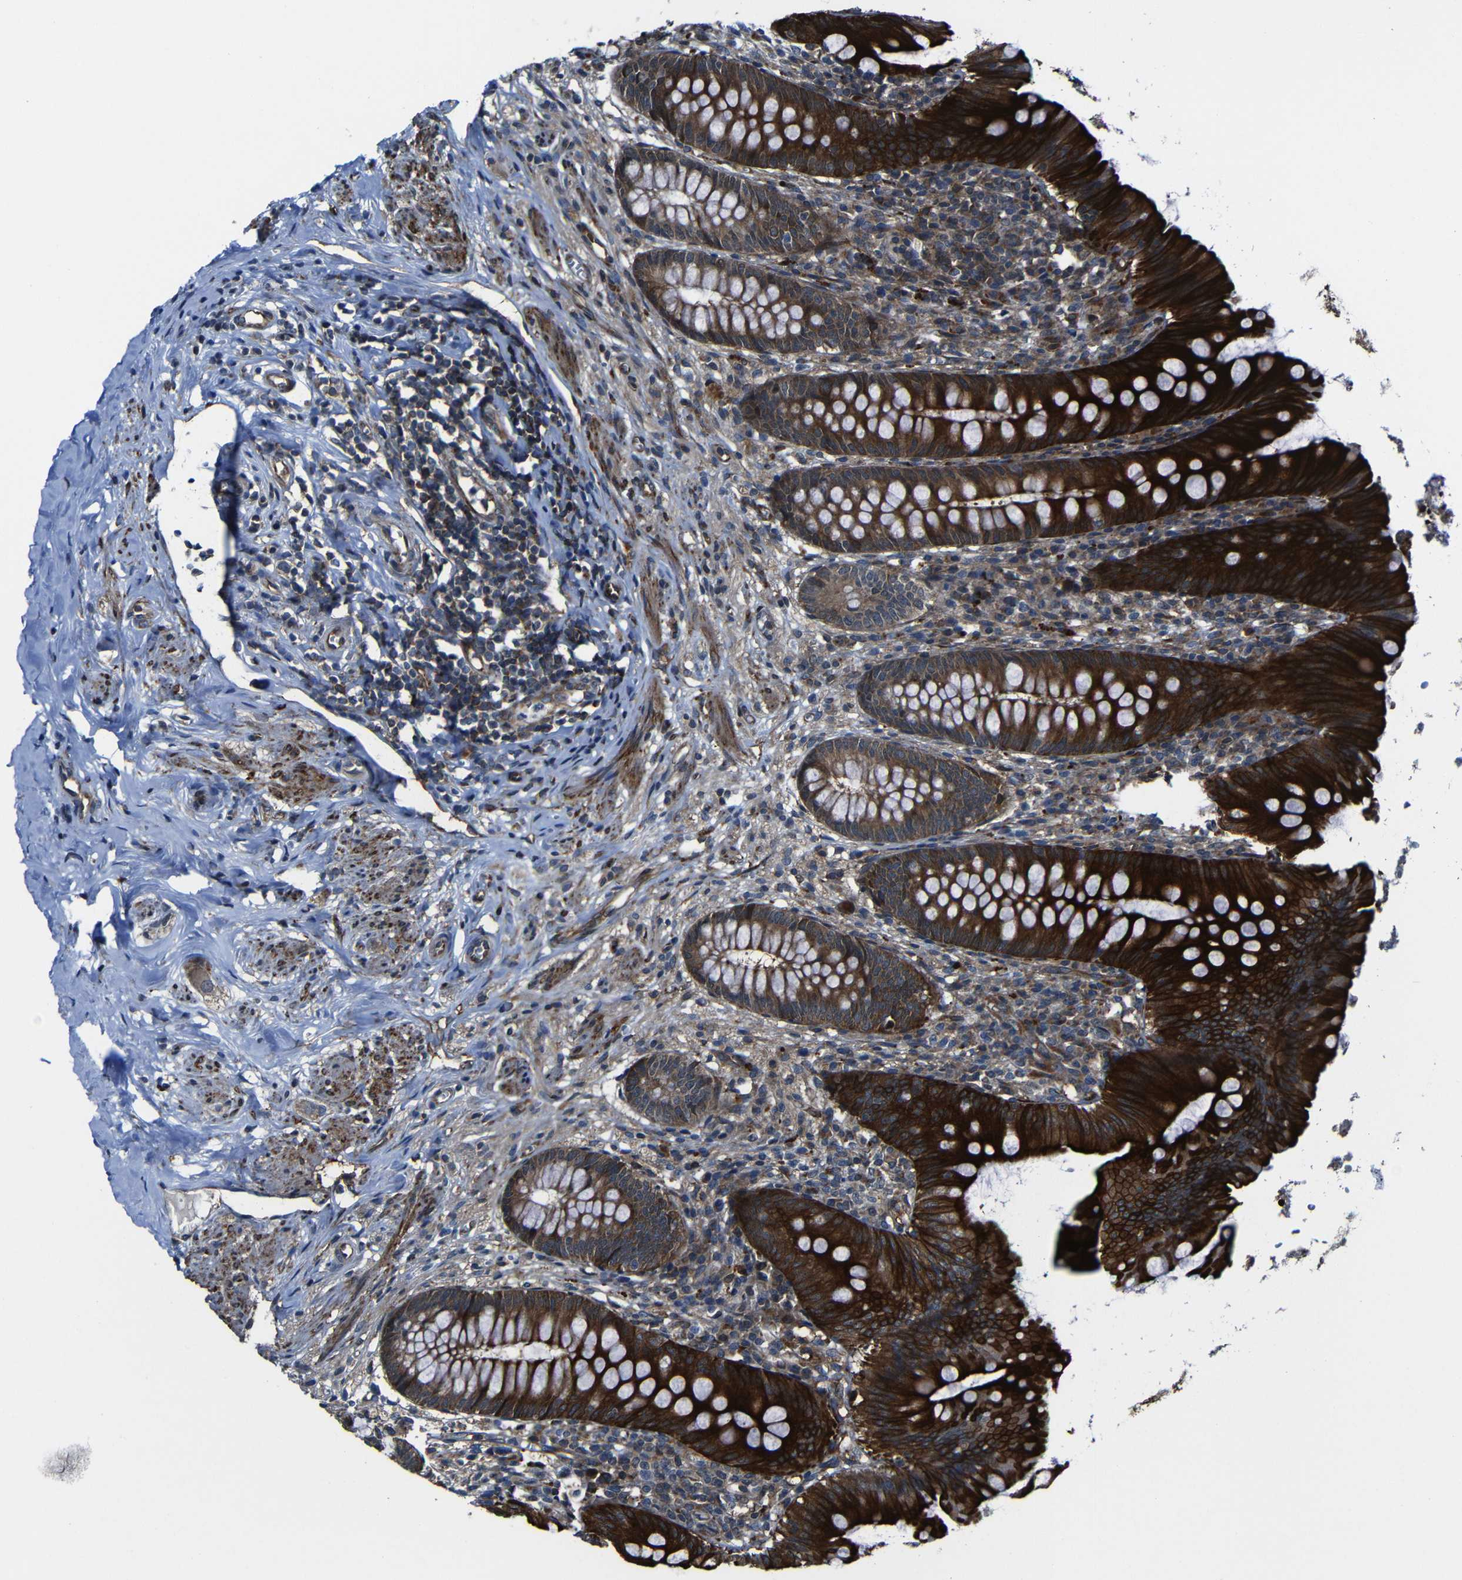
{"staining": {"intensity": "strong", "quantity": ">75%", "location": "cytoplasmic/membranous"}, "tissue": "appendix", "cell_type": "Glandular cells", "image_type": "normal", "snomed": [{"axis": "morphology", "description": "Normal tissue, NOS"}, {"axis": "topography", "description": "Appendix"}], "caption": "This micrograph reveals IHC staining of unremarkable appendix, with high strong cytoplasmic/membranous positivity in approximately >75% of glandular cells.", "gene": "KIAA0513", "patient": {"sex": "male", "age": 56}}